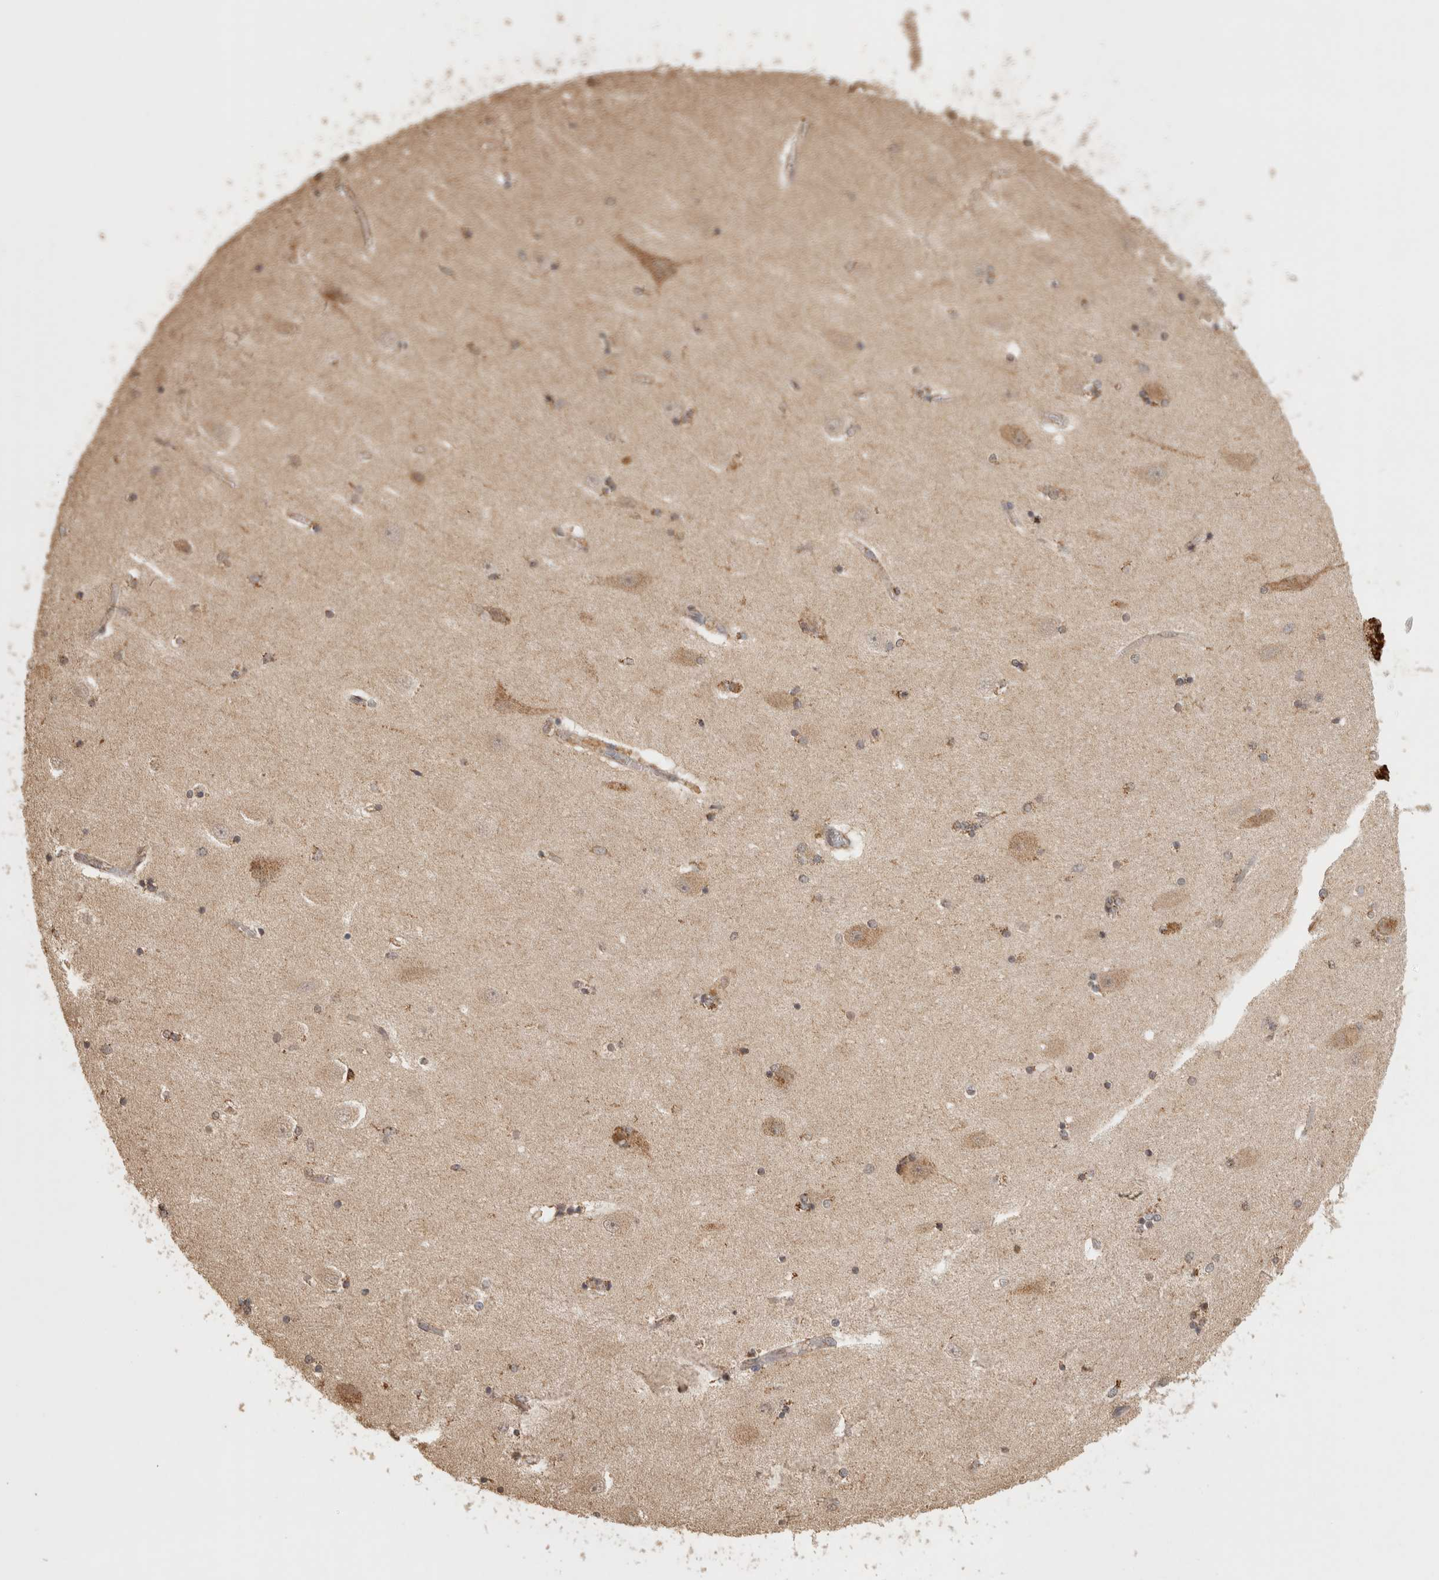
{"staining": {"intensity": "moderate", "quantity": "25%-75%", "location": "cytoplasmic/membranous"}, "tissue": "hippocampus", "cell_type": "Glial cells", "image_type": "normal", "snomed": [{"axis": "morphology", "description": "Normal tissue, NOS"}, {"axis": "topography", "description": "Hippocampus"}], "caption": "IHC staining of unremarkable hippocampus, which exhibits medium levels of moderate cytoplasmic/membranous positivity in approximately 25%-75% of glial cells indicating moderate cytoplasmic/membranous protein staining. The staining was performed using DAB (brown) for protein detection and nuclei were counterstained in hematoxylin (blue).", "gene": "BNIP3L", "patient": {"sex": "female", "age": 54}}